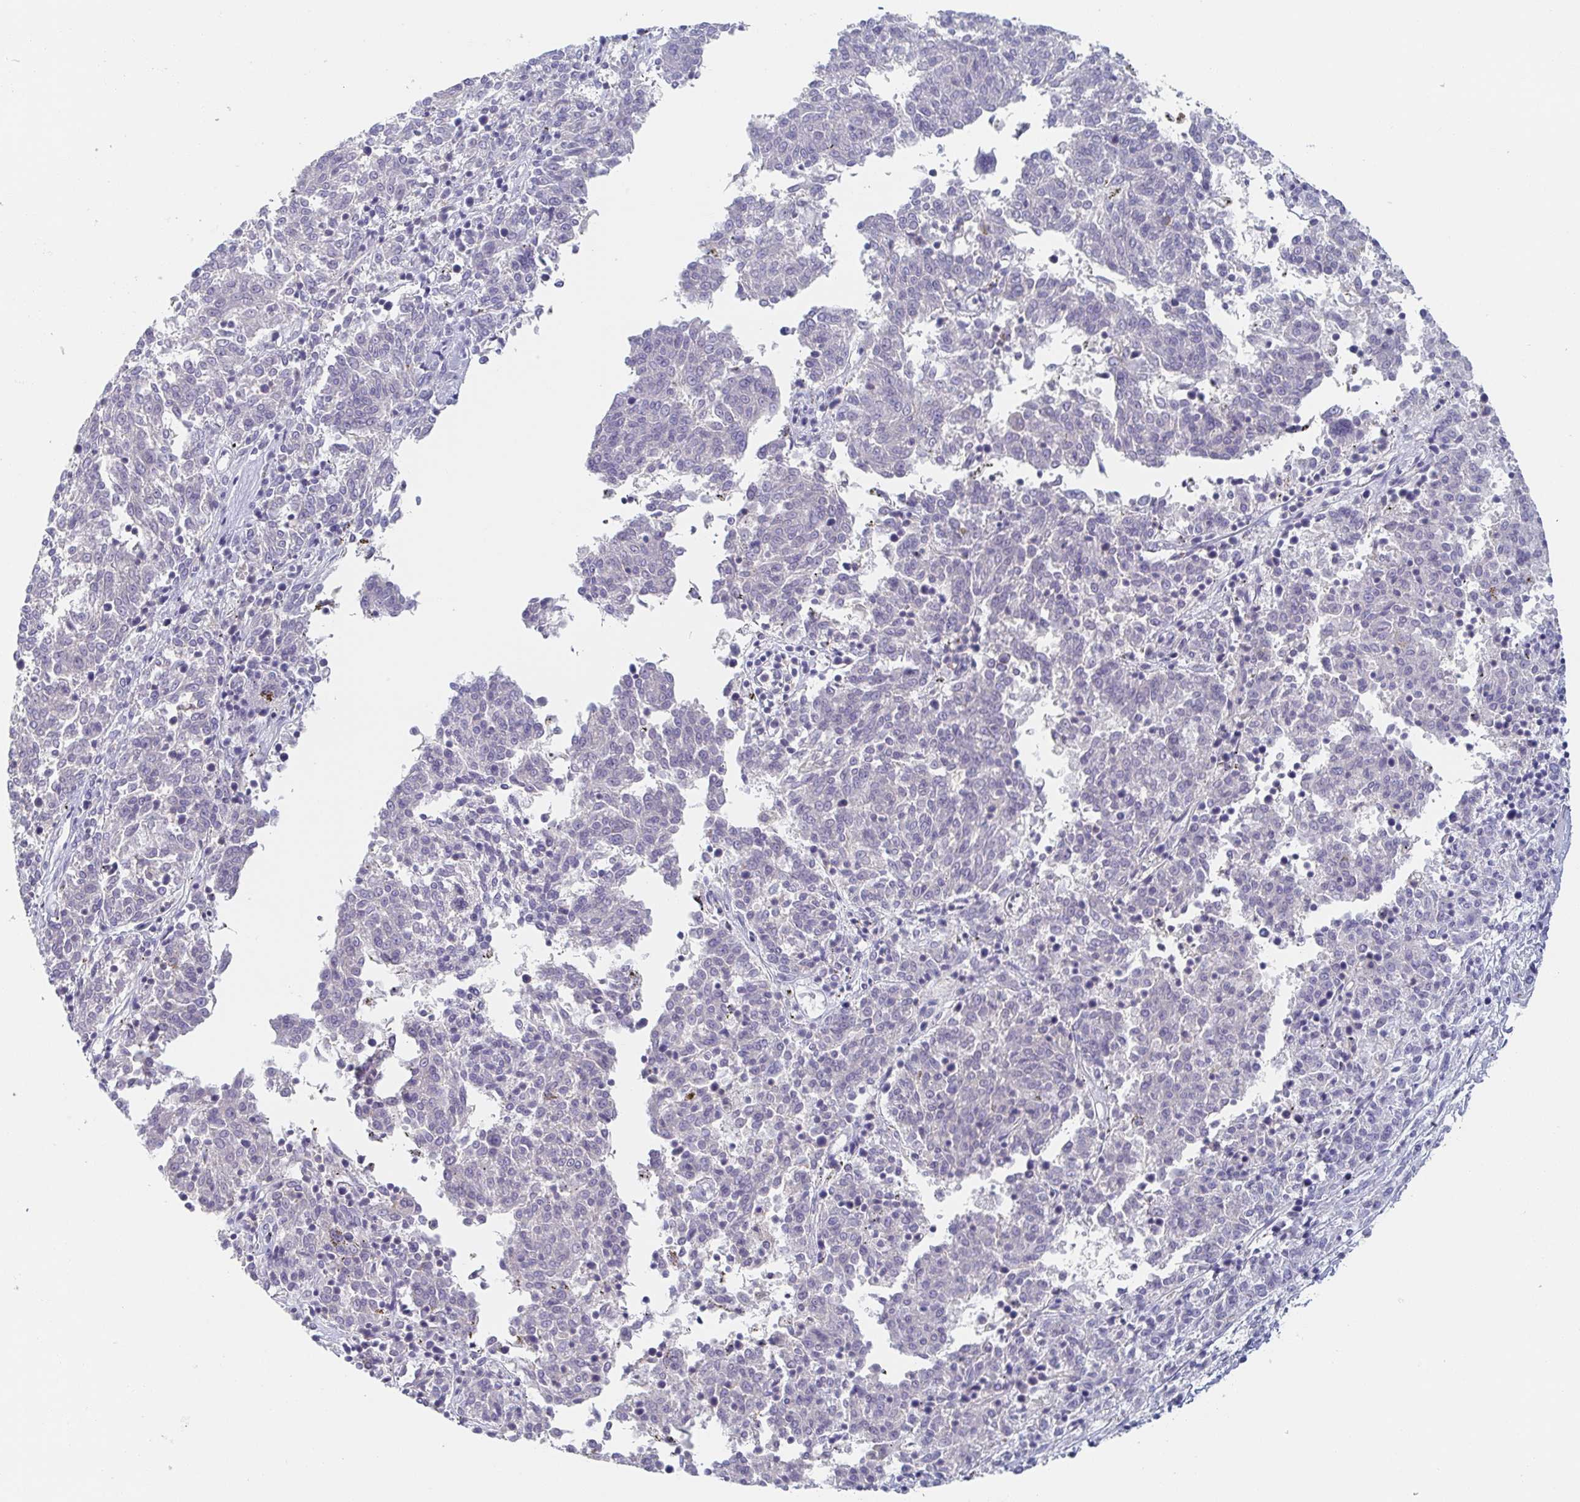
{"staining": {"intensity": "negative", "quantity": "none", "location": "none"}, "tissue": "melanoma", "cell_type": "Tumor cells", "image_type": "cancer", "snomed": [{"axis": "morphology", "description": "Malignant melanoma, NOS"}, {"axis": "topography", "description": "Skin"}], "caption": "IHC image of neoplastic tissue: malignant melanoma stained with DAB (3,3'-diaminobenzidine) demonstrates no significant protein expression in tumor cells.", "gene": "RHOV", "patient": {"sex": "female", "age": 72}}